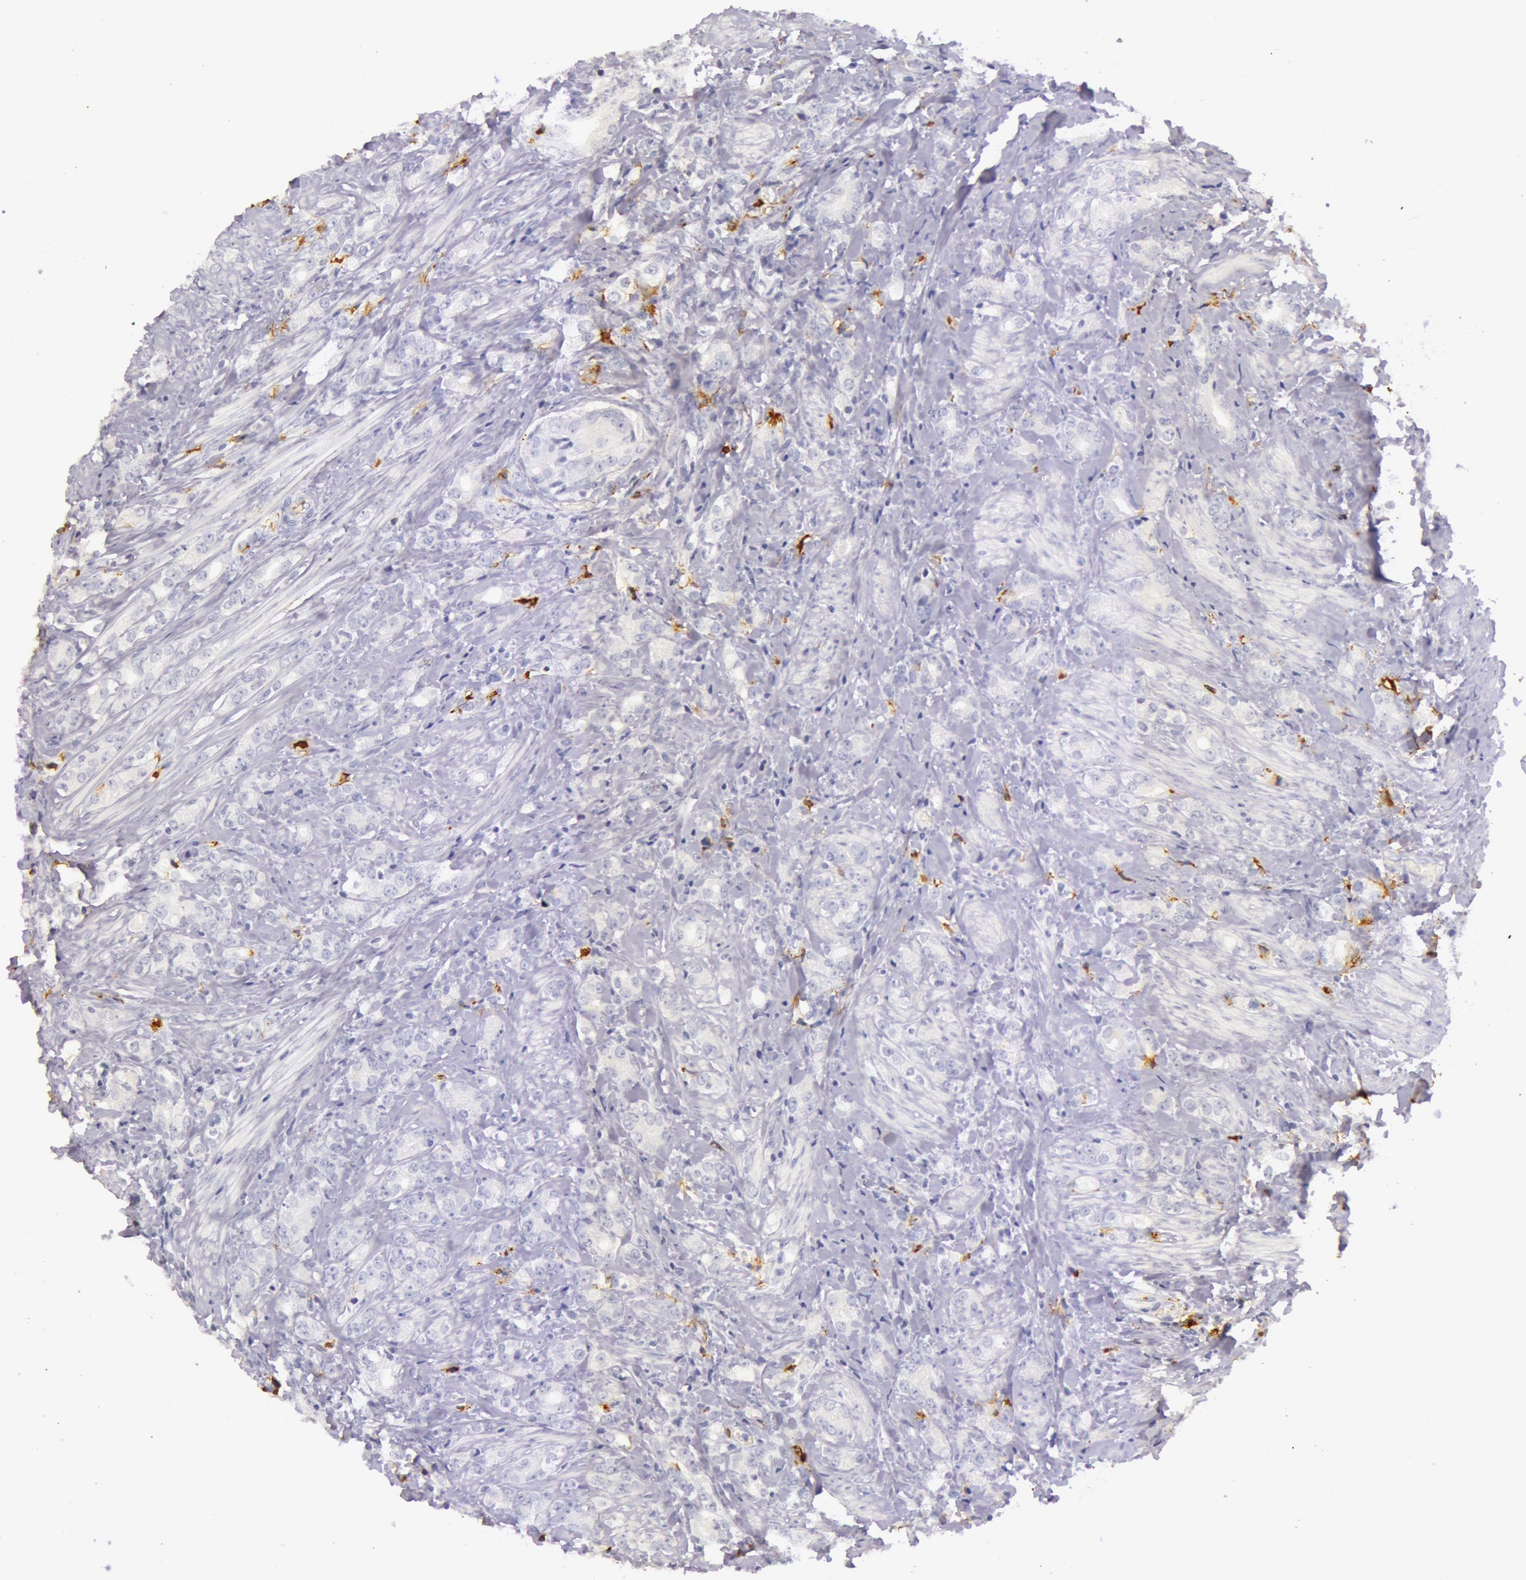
{"staining": {"intensity": "negative", "quantity": "none", "location": "none"}, "tissue": "prostate cancer", "cell_type": "Tumor cells", "image_type": "cancer", "snomed": [{"axis": "morphology", "description": "Adenocarcinoma, Medium grade"}, {"axis": "topography", "description": "Prostate"}], "caption": "Immunohistochemical staining of human prostate adenocarcinoma (medium-grade) shows no significant positivity in tumor cells.", "gene": "C4BPA", "patient": {"sex": "male", "age": 59}}